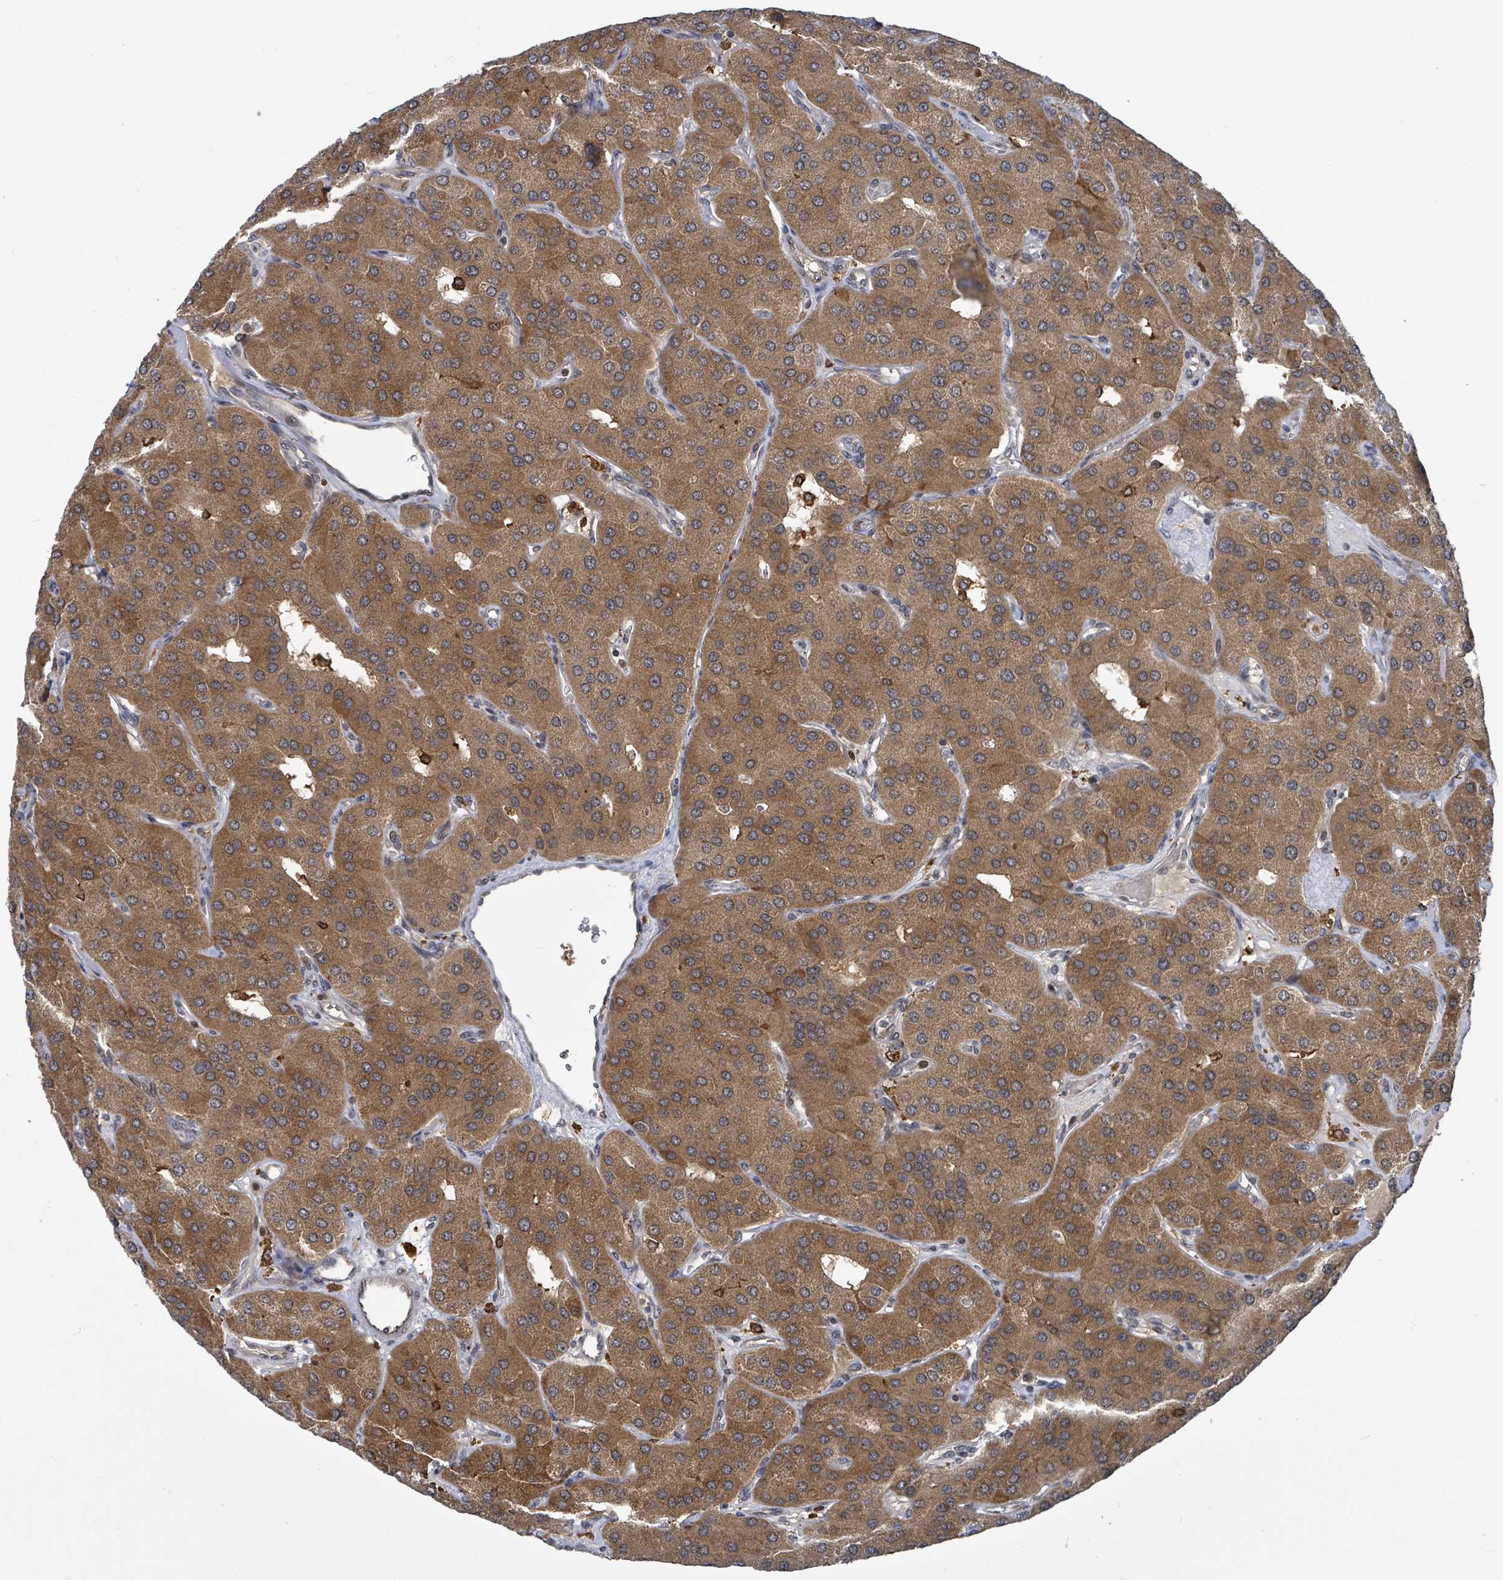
{"staining": {"intensity": "moderate", "quantity": ">75%", "location": "cytoplasmic/membranous"}, "tissue": "parathyroid gland", "cell_type": "Glandular cells", "image_type": "normal", "snomed": [{"axis": "morphology", "description": "Normal tissue, NOS"}, {"axis": "morphology", "description": "Adenoma, NOS"}, {"axis": "topography", "description": "Parathyroid gland"}], "caption": "IHC histopathology image of normal parathyroid gland: parathyroid gland stained using immunohistochemistry exhibits medium levels of moderate protein expression localized specifically in the cytoplasmic/membranous of glandular cells, appearing as a cytoplasmic/membranous brown color.", "gene": "FBXO6", "patient": {"sex": "female", "age": 86}}